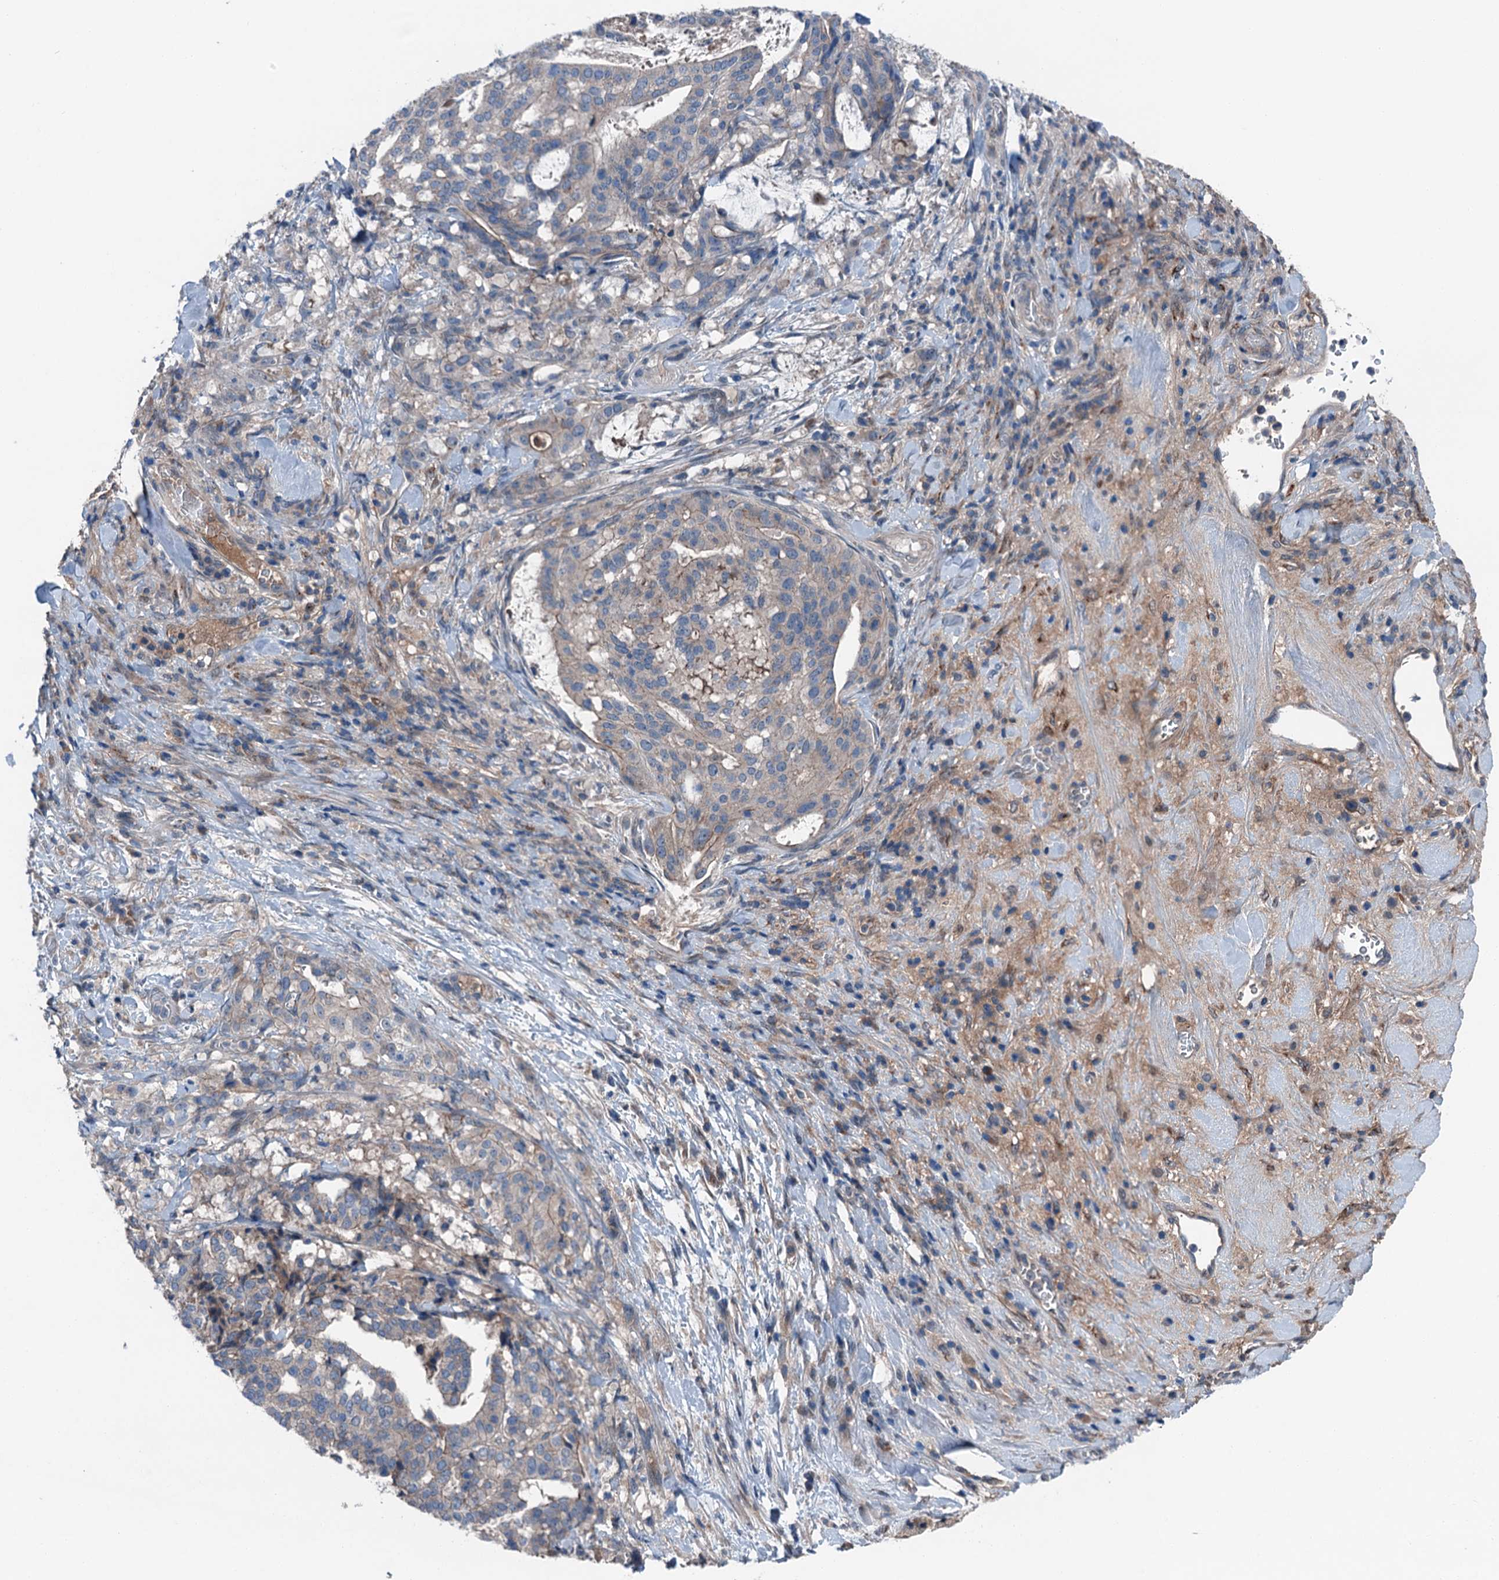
{"staining": {"intensity": "weak", "quantity": "<25%", "location": "cytoplasmic/membranous"}, "tissue": "stomach cancer", "cell_type": "Tumor cells", "image_type": "cancer", "snomed": [{"axis": "morphology", "description": "Adenocarcinoma, NOS"}, {"axis": "topography", "description": "Stomach"}], "caption": "Stomach cancer (adenocarcinoma) stained for a protein using immunohistochemistry reveals no expression tumor cells.", "gene": "SLC2A10", "patient": {"sex": "male", "age": 48}}